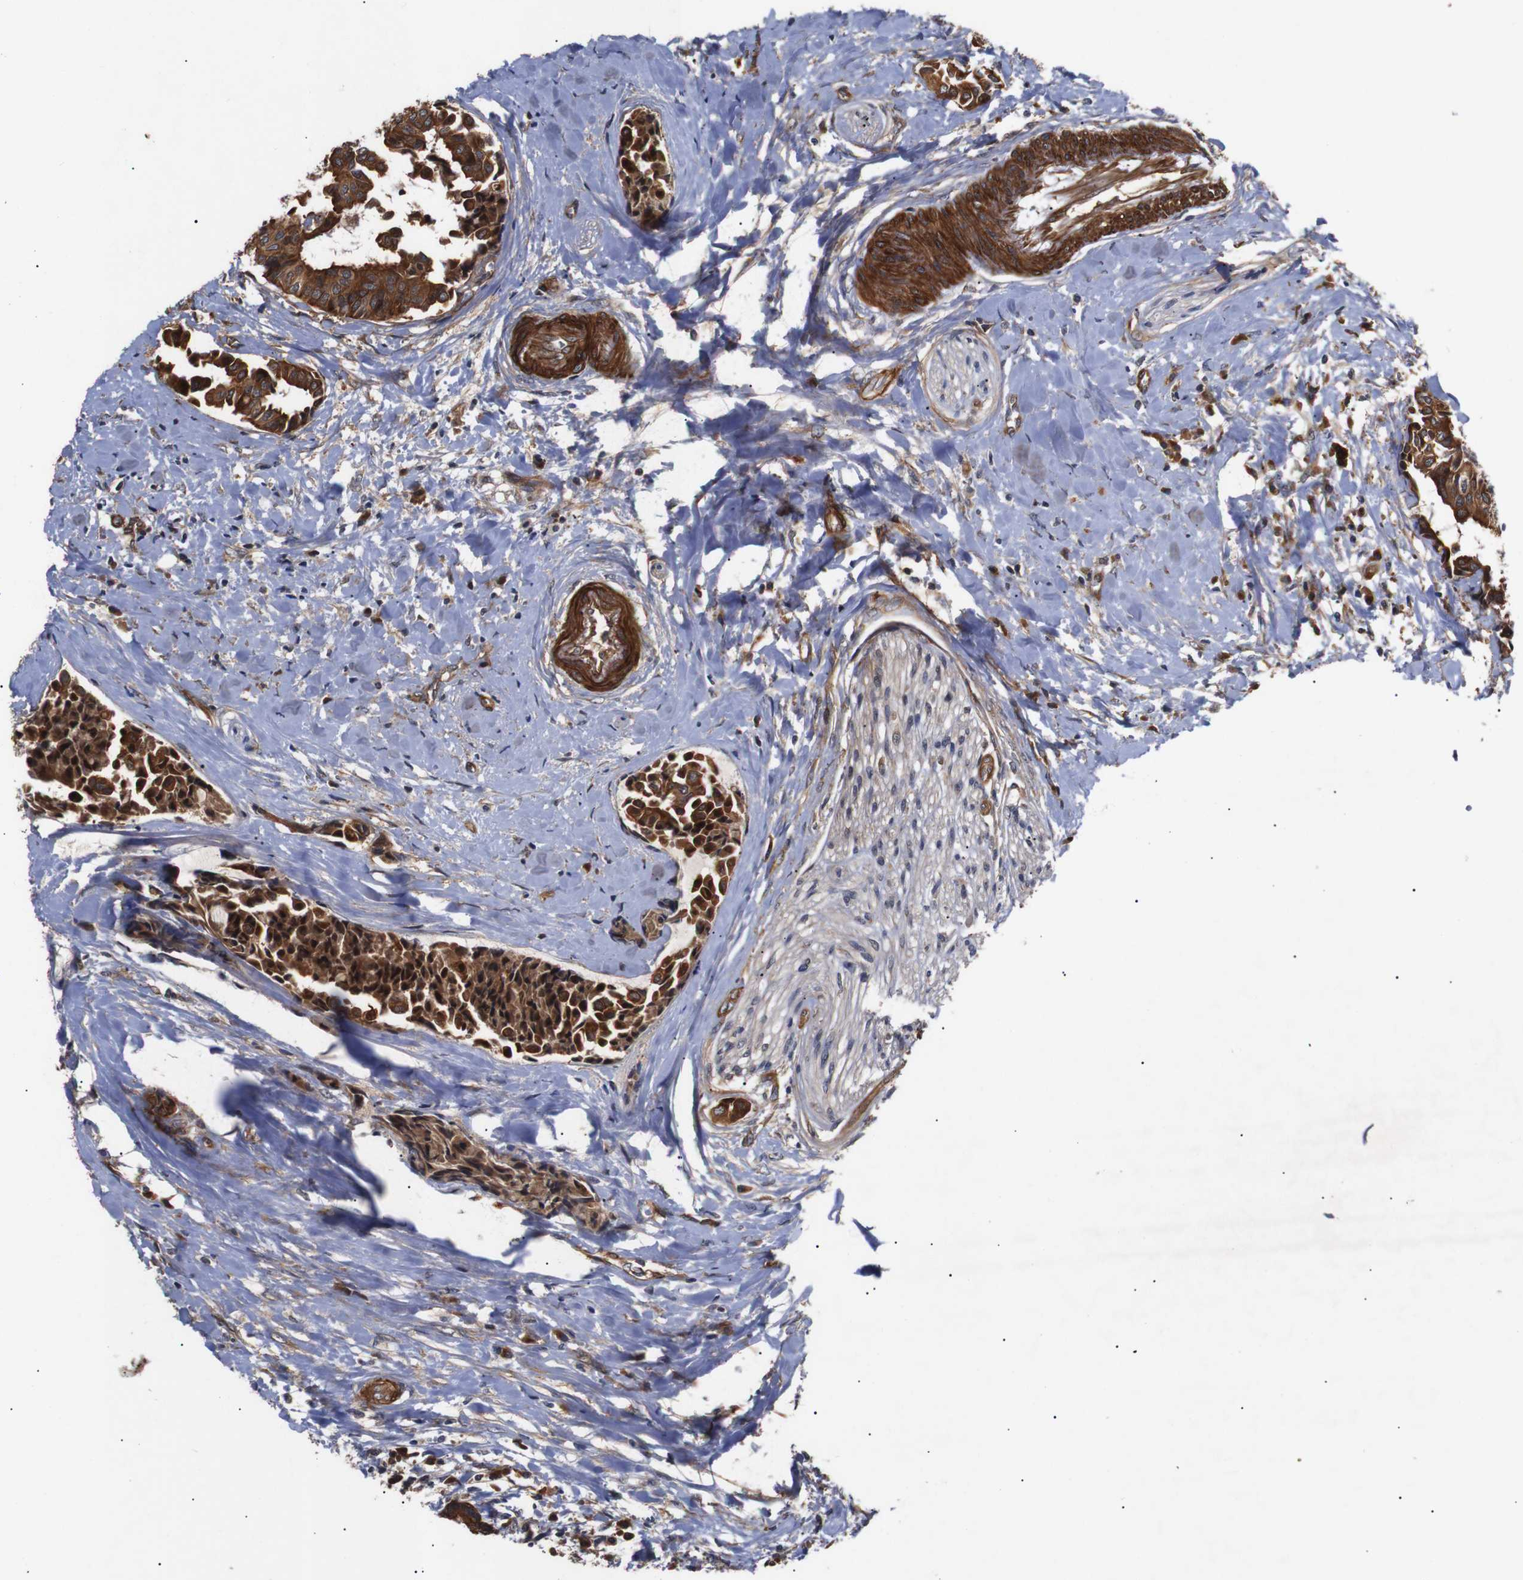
{"staining": {"intensity": "strong", "quantity": ">75%", "location": "cytoplasmic/membranous"}, "tissue": "head and neck cancer", "cell_type": "Tumor cells", "image_type": "cancer", "snomed": [{"axis": "morphology", "description": "Adenocarcinoma, NOS"}, {"axis": "topography", "description": "Salivary gland"}, {"axis": "topography", "description": "Head-Neck"}], "caption": "Immunohistochemistry (IHC) of head and neck cancer (adenocarcinoma) displays high levels of strong cytoplasmic/membranous staining in about >75% of tumor cells. Immunohistochemistry stains the protein in brown and the nuclei are stained blue.", "gene": "PAWR", "patient": {"sex": "female", "age": 59}}